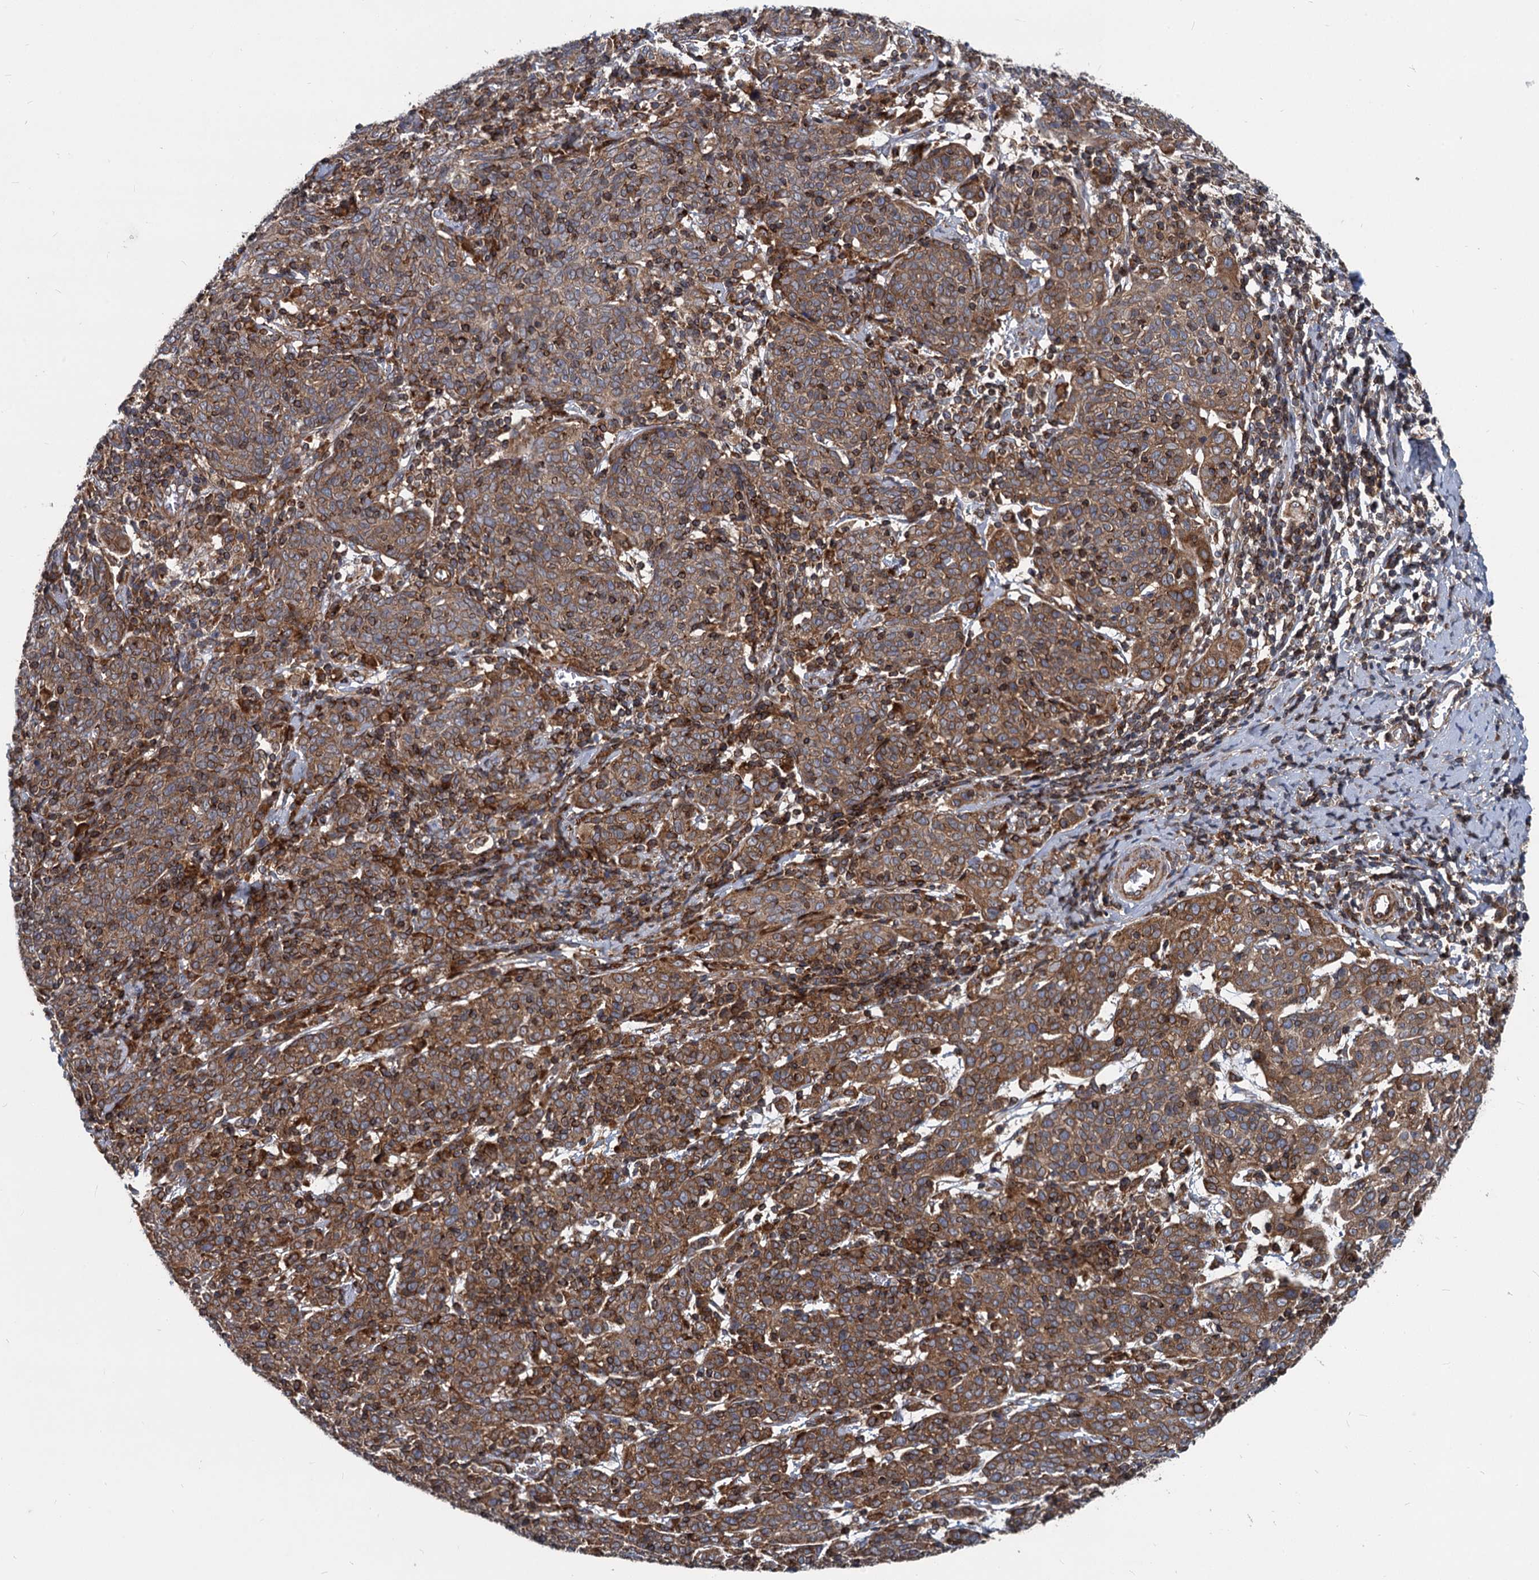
{"staining": {"intensity": "moderate", "quantity": ">75%", "location": "cytoplasmic/membranous"}, "tissue": "cervical cancer", "cell_type": "Tumor cells", "image_type": "cancer", "snomed": [{"axis": "morphology", "description": "Squamous cell carcinoma, NOS"}, {"axis": "topography", "description": "Cervix"}], "caption": "Moderate cytoplasmic/membranous staining for a protein is appreciated in approximately >75% of tumor cells of cervical squamous cell carcinoma using immunohistochemistry (IHC).", "gene": "STIM1", "patient": {"sex": "female", "age": 67}}